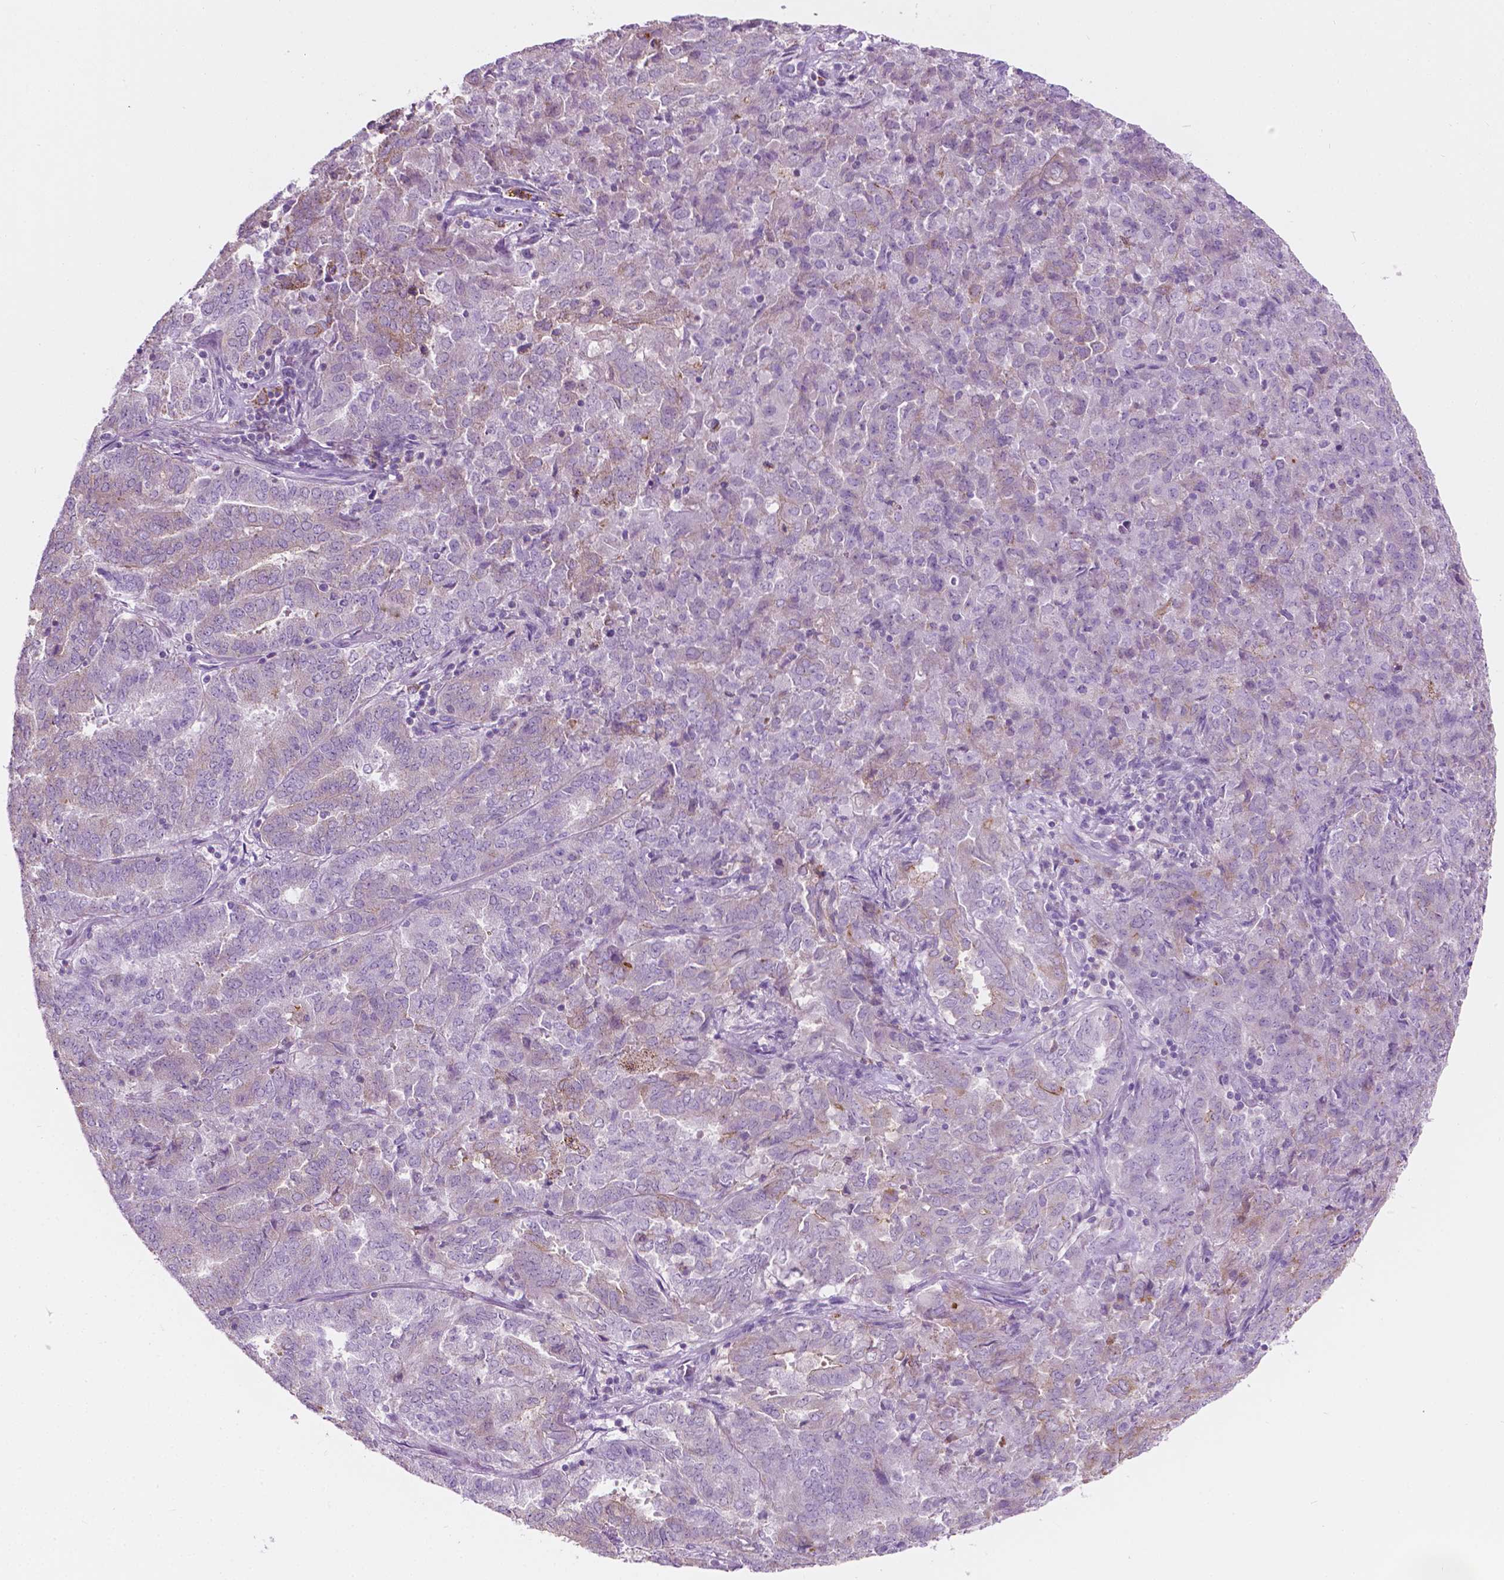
{"staining": {"intensity": "weak", "quantity": "<25%", "location": "cytoplasmic/membranous"}, "tissue": "endometrial cancer", "cell_type": "Tumor cells", "image_type": "cancer", "snomed": [{"axis": "morphology", "description": "Adenocarcinoma, NOS"}, {"axis": "topography", "description": "Endometrium"}], "caption": "Tumor cells are negative for brown protein staining in endometrial cancer (adenocarcinoma). (IHC, brightfield microscopy, high magnification).", "gene": "NOS1AP", "patient": {"sex": "female", "age": 72}}